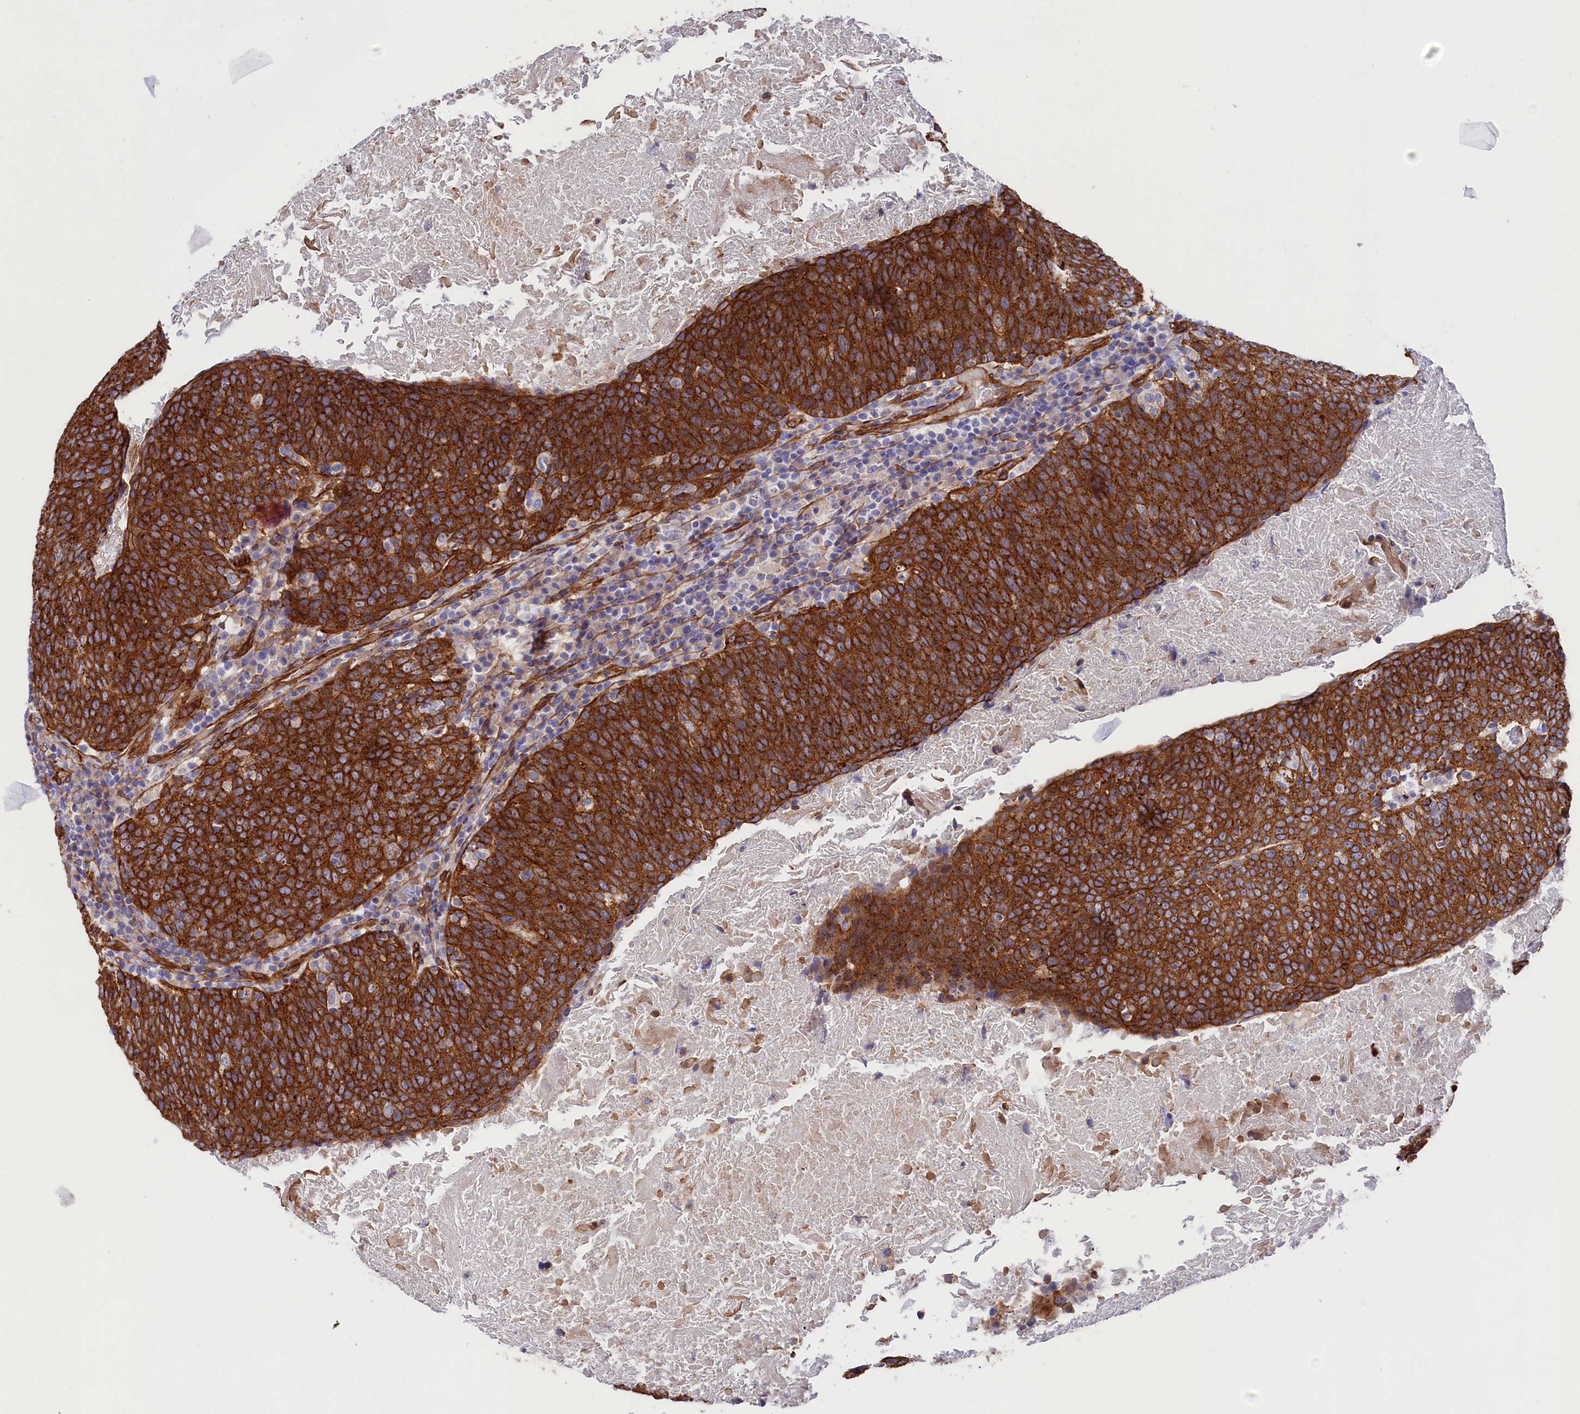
{"staining": {"intensity": "strong", "quantity": ">75%", "location": "cytoplasmic/membranous"}, "tissue": "head and neck cancer", "cell_type": "Tumor cells", "image_type": "cancer", "snomed": [{"axis": "morphology", "description": "Squamous cell carcinoma, NOS"}, {"axis": "morphology", "description": "Squamous cell carcinoma, metastatic, NOS"}, {"axis": "topography", "description": "Lymph node"}, {"axis": "topography", "description": "Head-Neck"}], "caption": "Protein expression analysis of head and neck squamous cell carcinoma reveals strong cytoplasmic/membranous expression in approximately >75% of tumor cells.", "gene": "TNKS1BP1", "patient": {"sex": "male", "age": 62}}